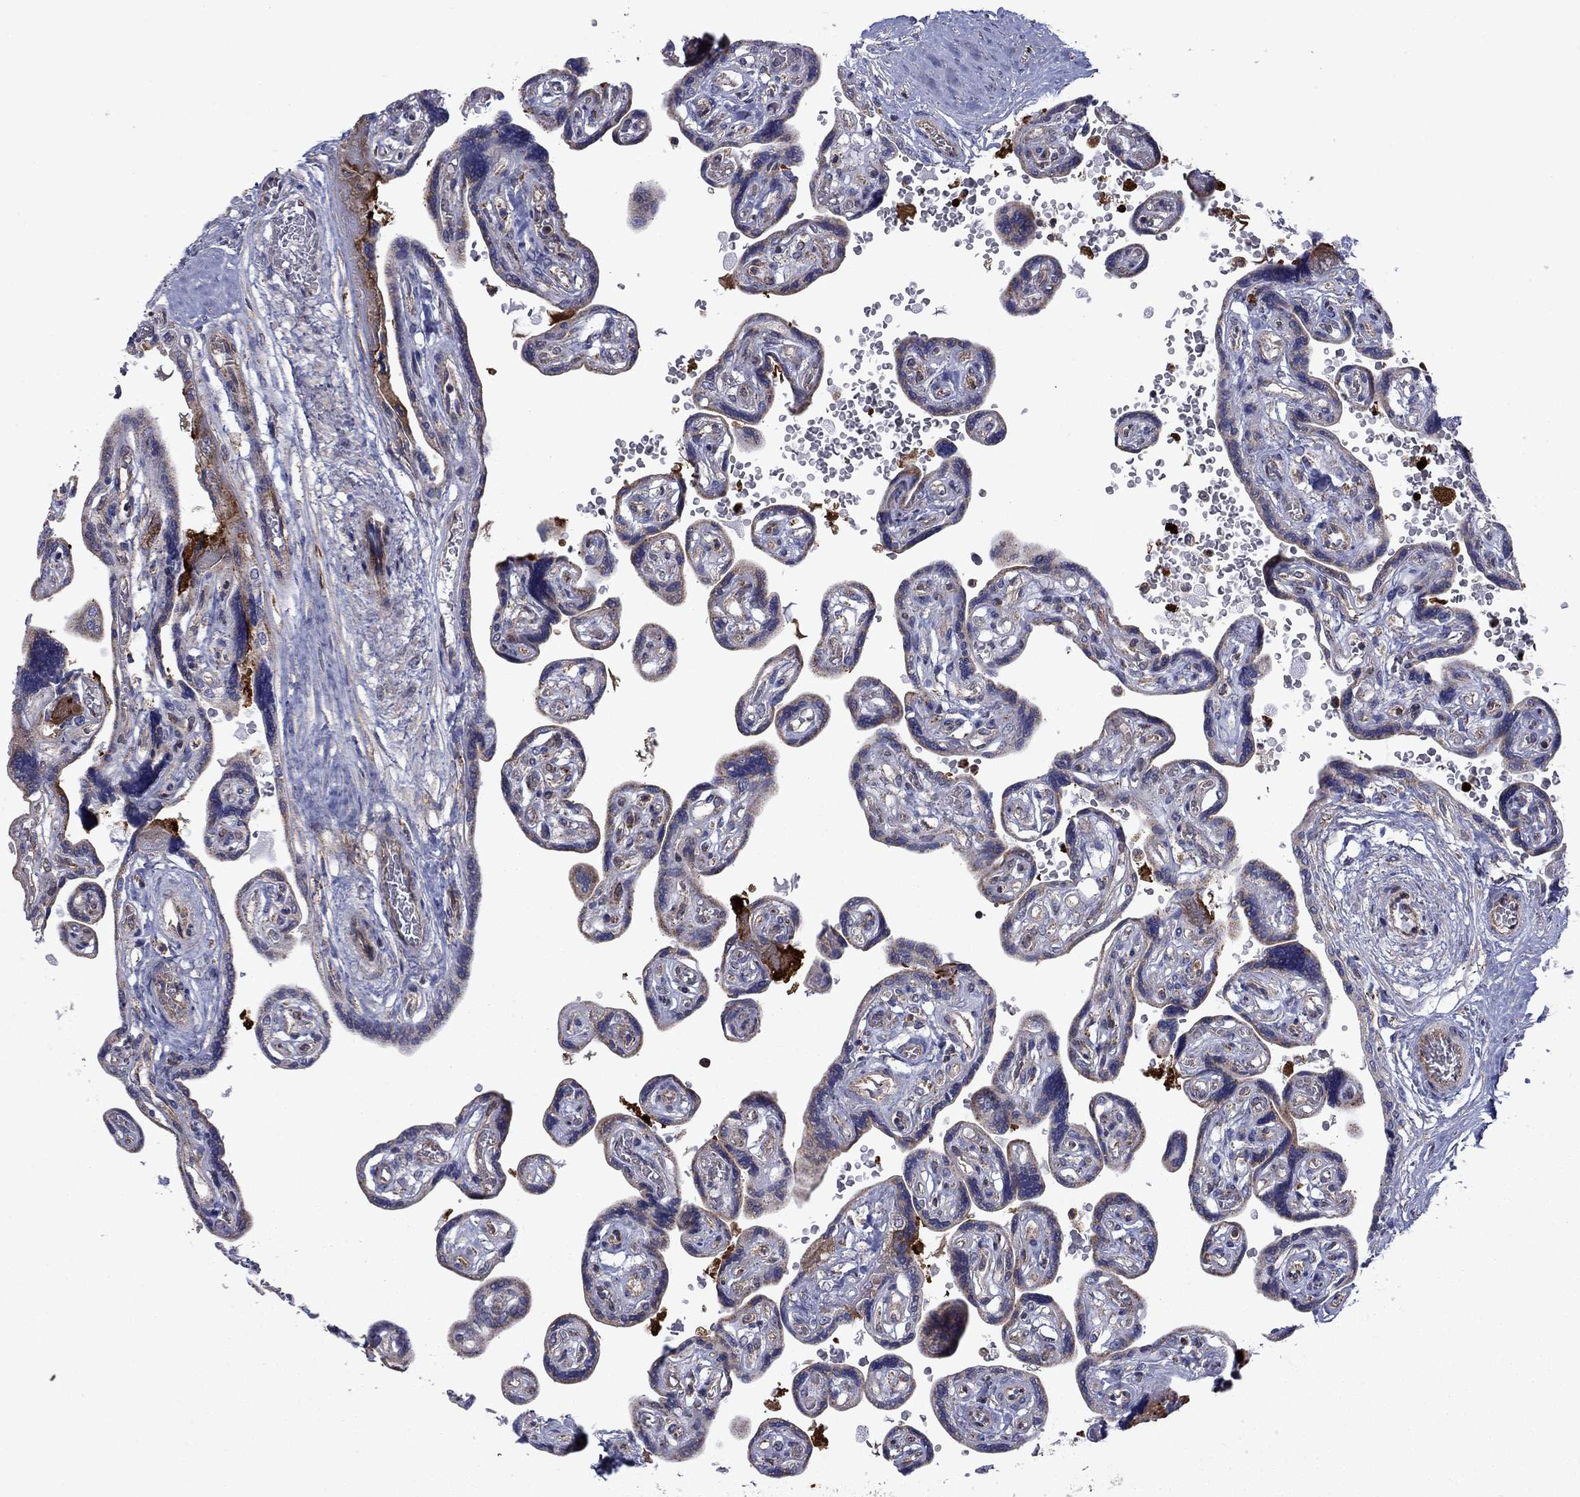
{"staining": {"intensity": "negative", "quantity": "none", "location": "none"}, "tissue": "placenta", "cell_type": "Decidual cells", "image_type": "normal", "snomed": [{"axis": "morphology", "description": "Normal tissue, NOS"}, {"axis": "topography", "description": "Placenta"}], "caption": "Immunohistochemistry photomicrograph of normal placenta: human placenta stained with DAB (3,3'-diaminobenzidine) reveals no significant protein expression in decidual cells. (DAB (3,3'-diaminobenzidine) immunohistochemistry visualized using brightfield microscopy, high magnification).", "gene": "DOP1B", "patient": {"sex": "female", "age": 32}}